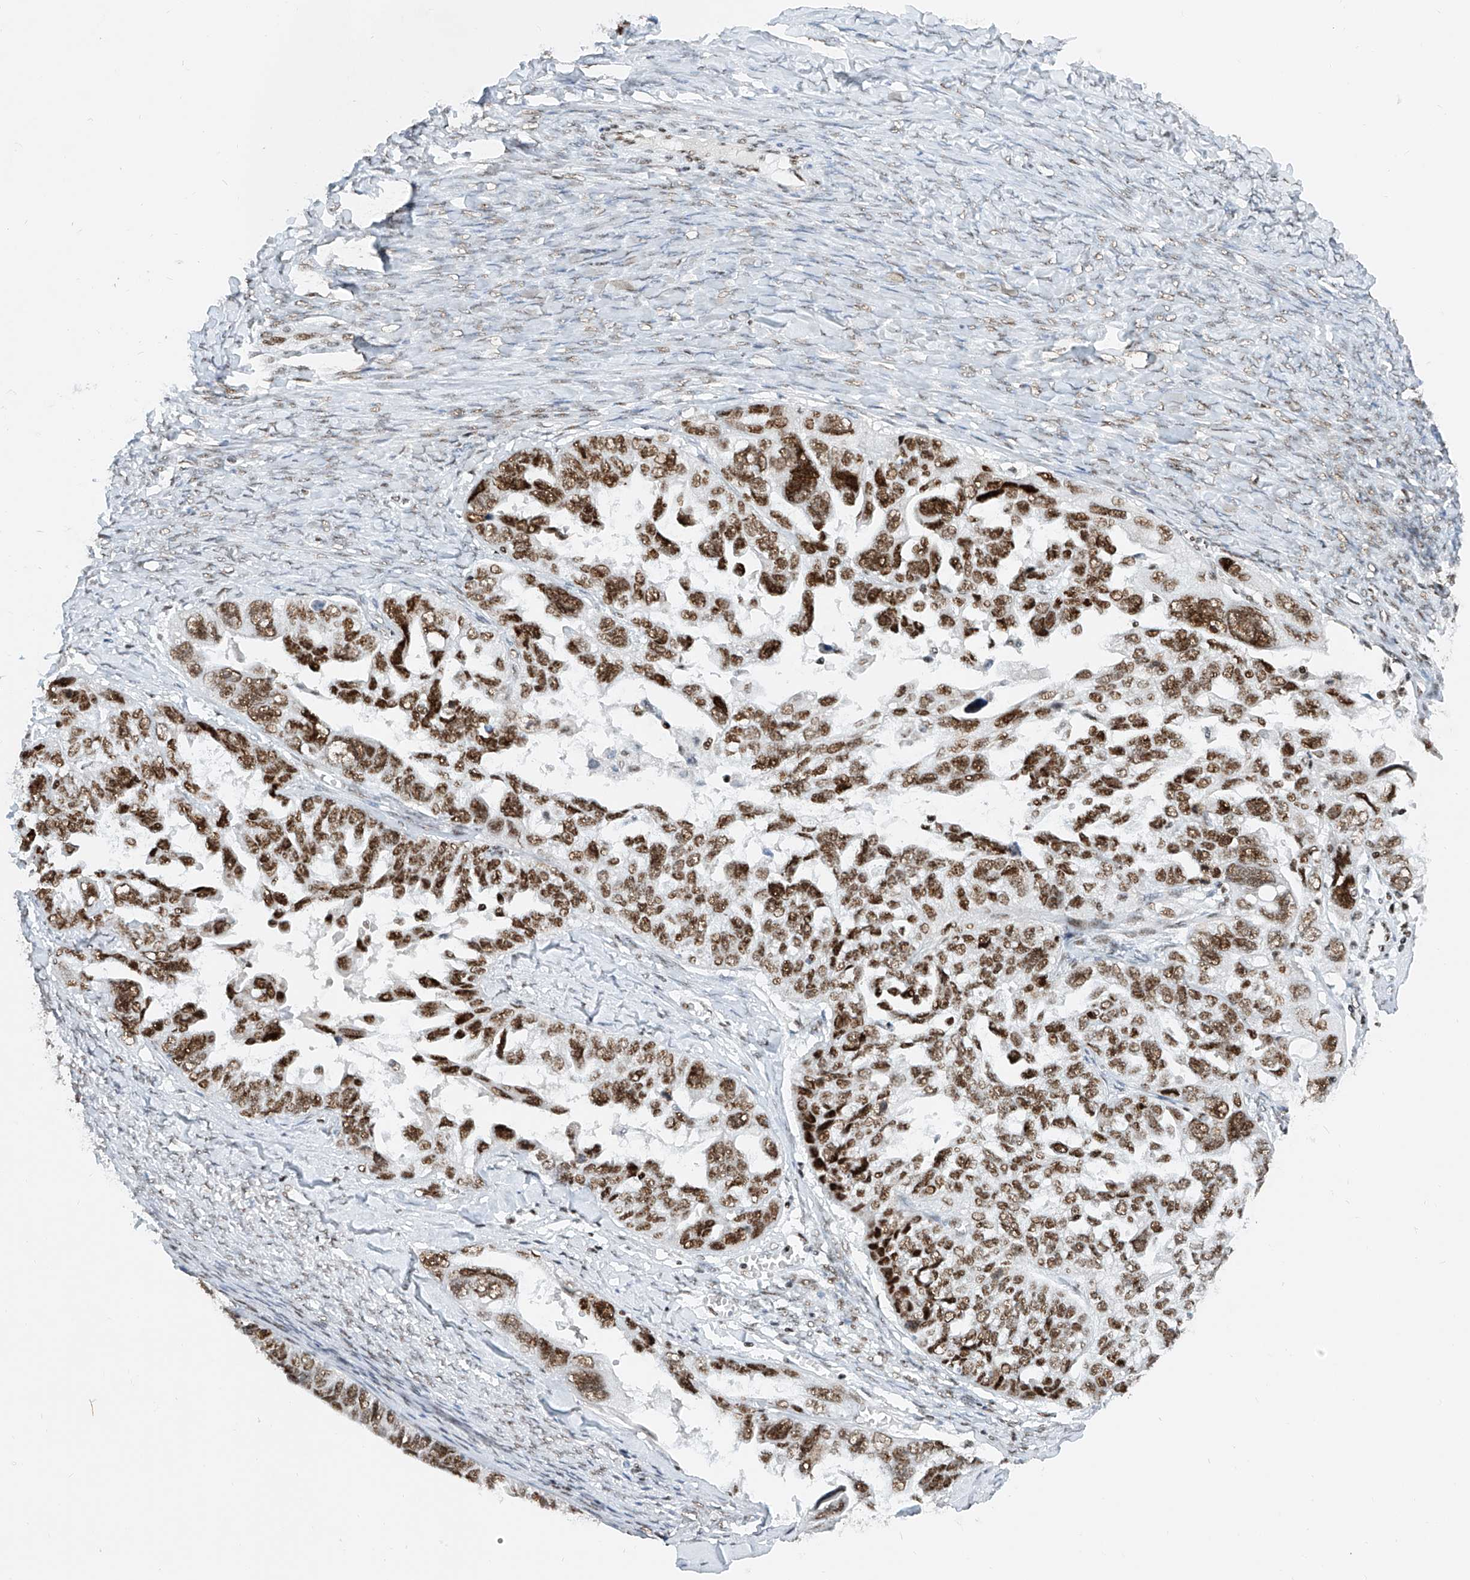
{"staining": {"intensity": "strong", "quantity": ">75%", "location": "nuclear"}, "tissue": "ovarian cancer", "cell_type": "Tumor cells", "image_type": "cancer", "snomed": [{"axis": "morphology", "description": "Cystadenocarcinoma, serous, NOS"}, {"axis": "topography", "description": "Ovary"}], "caption": "Immunohistochemical staining of serous cystadenocarcinoma (ovarian) shows high levels of strong nuclear expression in about >75% of tumor cells.", "gene": "TAF4", "patient": {"sex": "female", "age": 79}}